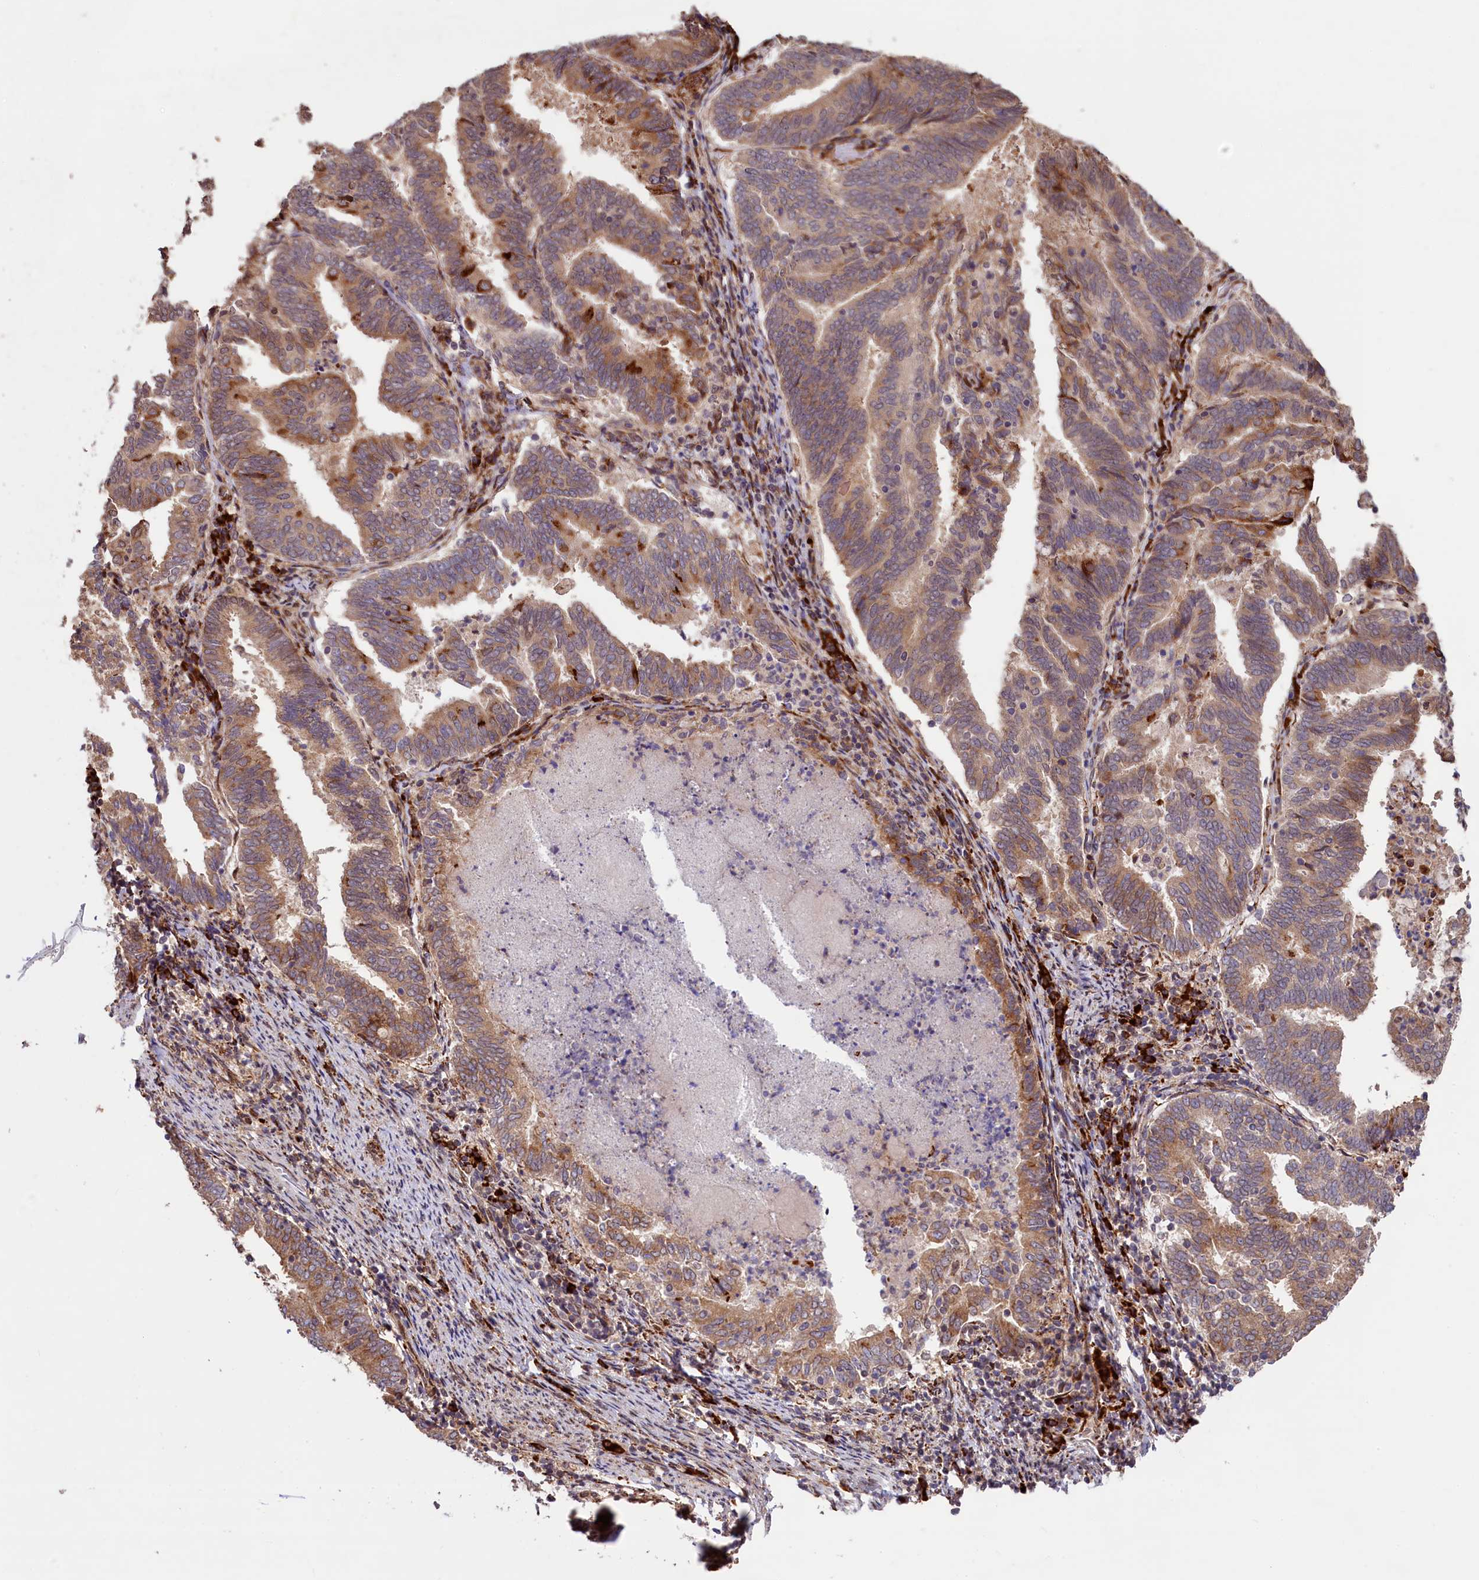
{"staining": {"intensity": "moderate", "quantity": "25%-75%", "location": "cytoplasmic/membranous"}, "tissue": "endometrial cancer", "cell_type": "Tumor cells", "image_type": "cancer", "snomed": [{"axis": "morphology", "description": "Adenocarcinoma, NOS"}, {"axis": "topography", "description": "Endometrium"}], "caption": "A brown stain shows moderate cytoplasmic/membranous expression of a protein in adenocarcinoma (endometrial) tumor cells.", "gene": "C5orf15", "patient": {"sex": "female", "age": 80}}